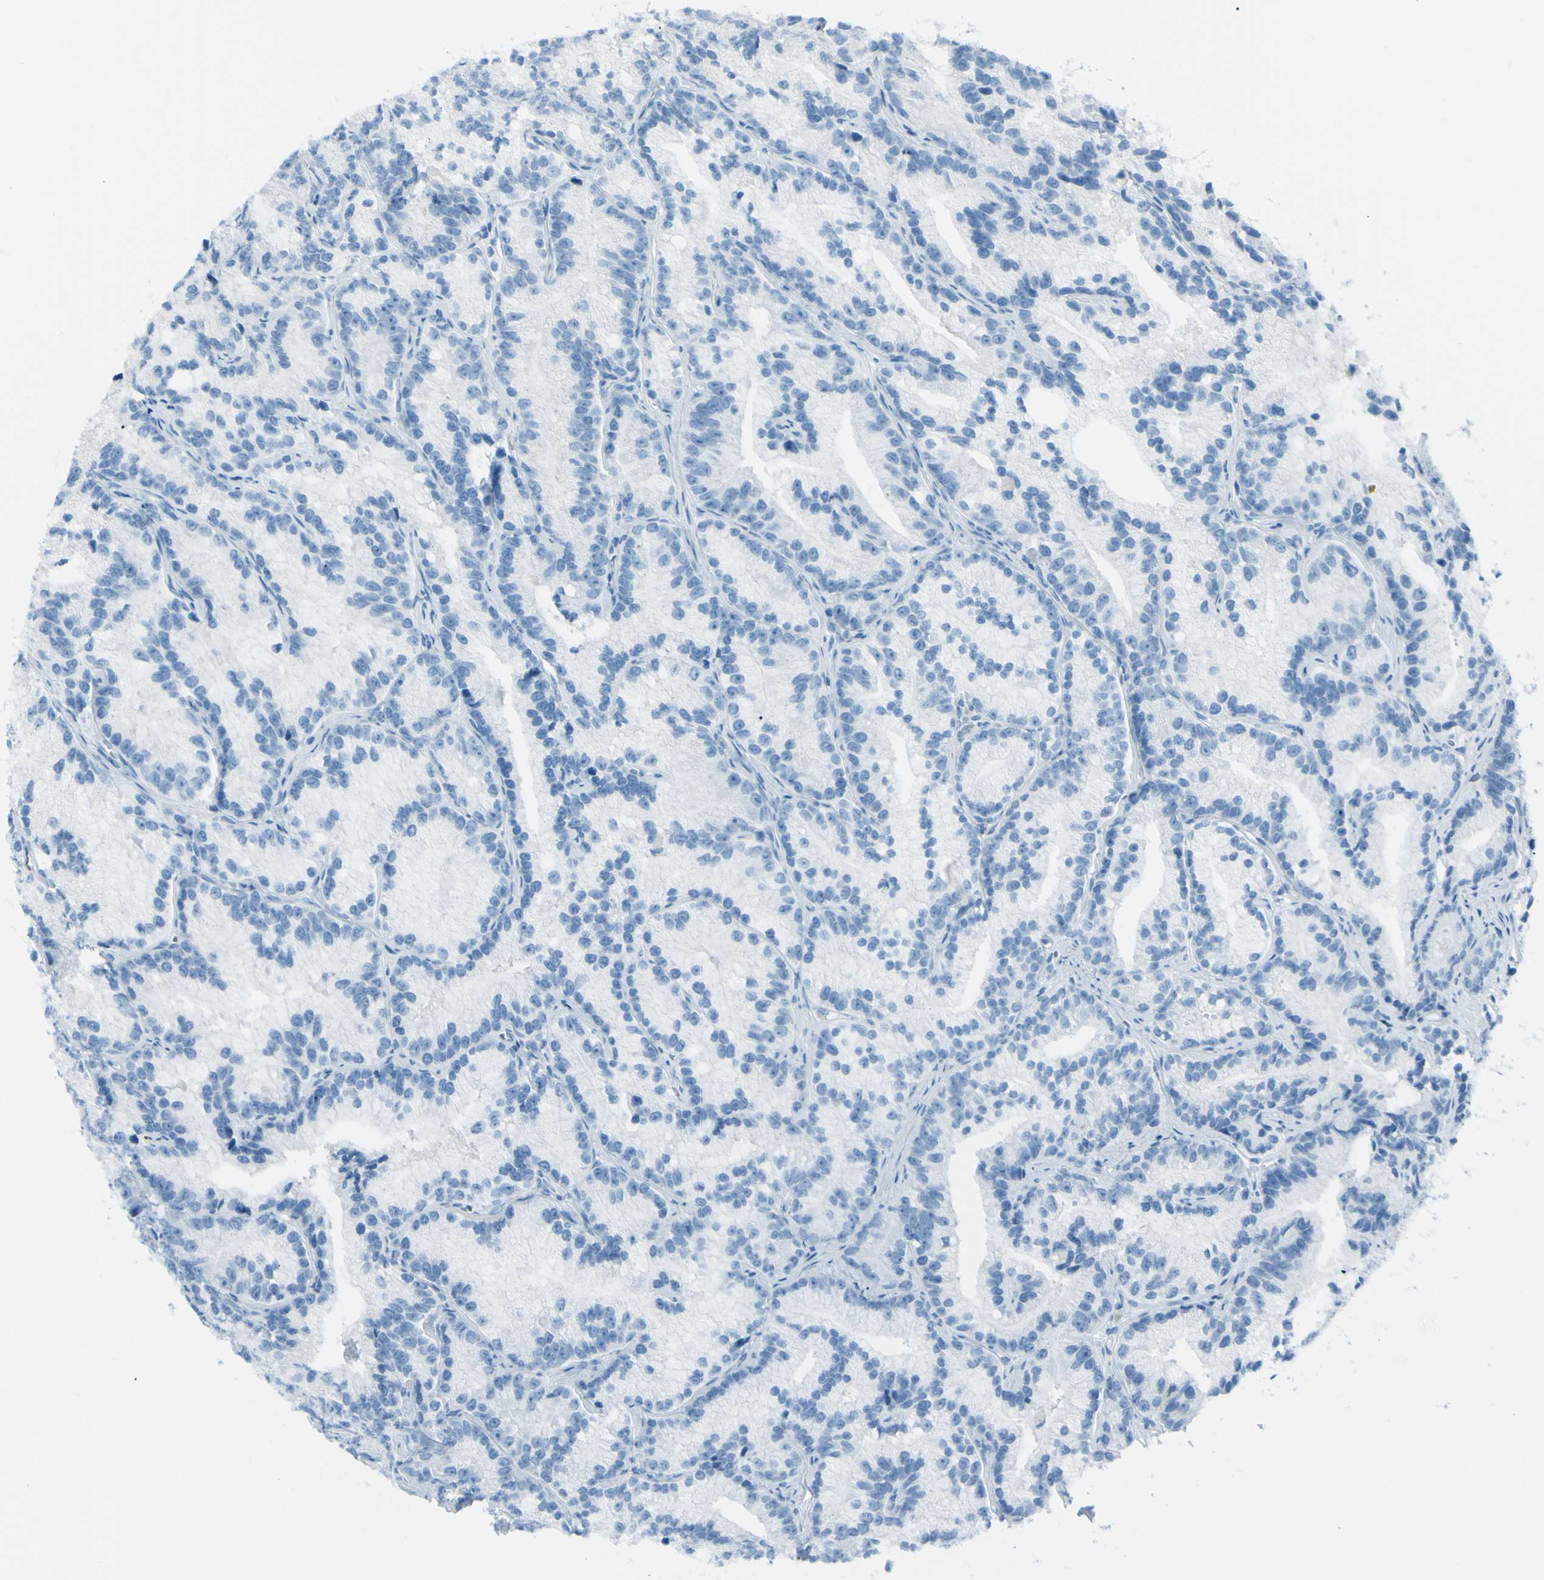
{"staining": {"intensity": "negative", "quantity": "none", "location": "none"}, "tissue": "prostate cancer", "cell_type": "Tumor cells", "image_type": "cancer", "snomed": [{"axis": "morphology", "description": "Adenocarcinoma, Low grade"}, {"axis": "topography", "description": "Prostate"}], "caption": "Image shows no significant protein positivity in tumor cells of prostate cancer (low-grade adenocarcinoma).", "gene": "TFPI2", "patient": {"sex": "male", "age": 89}}